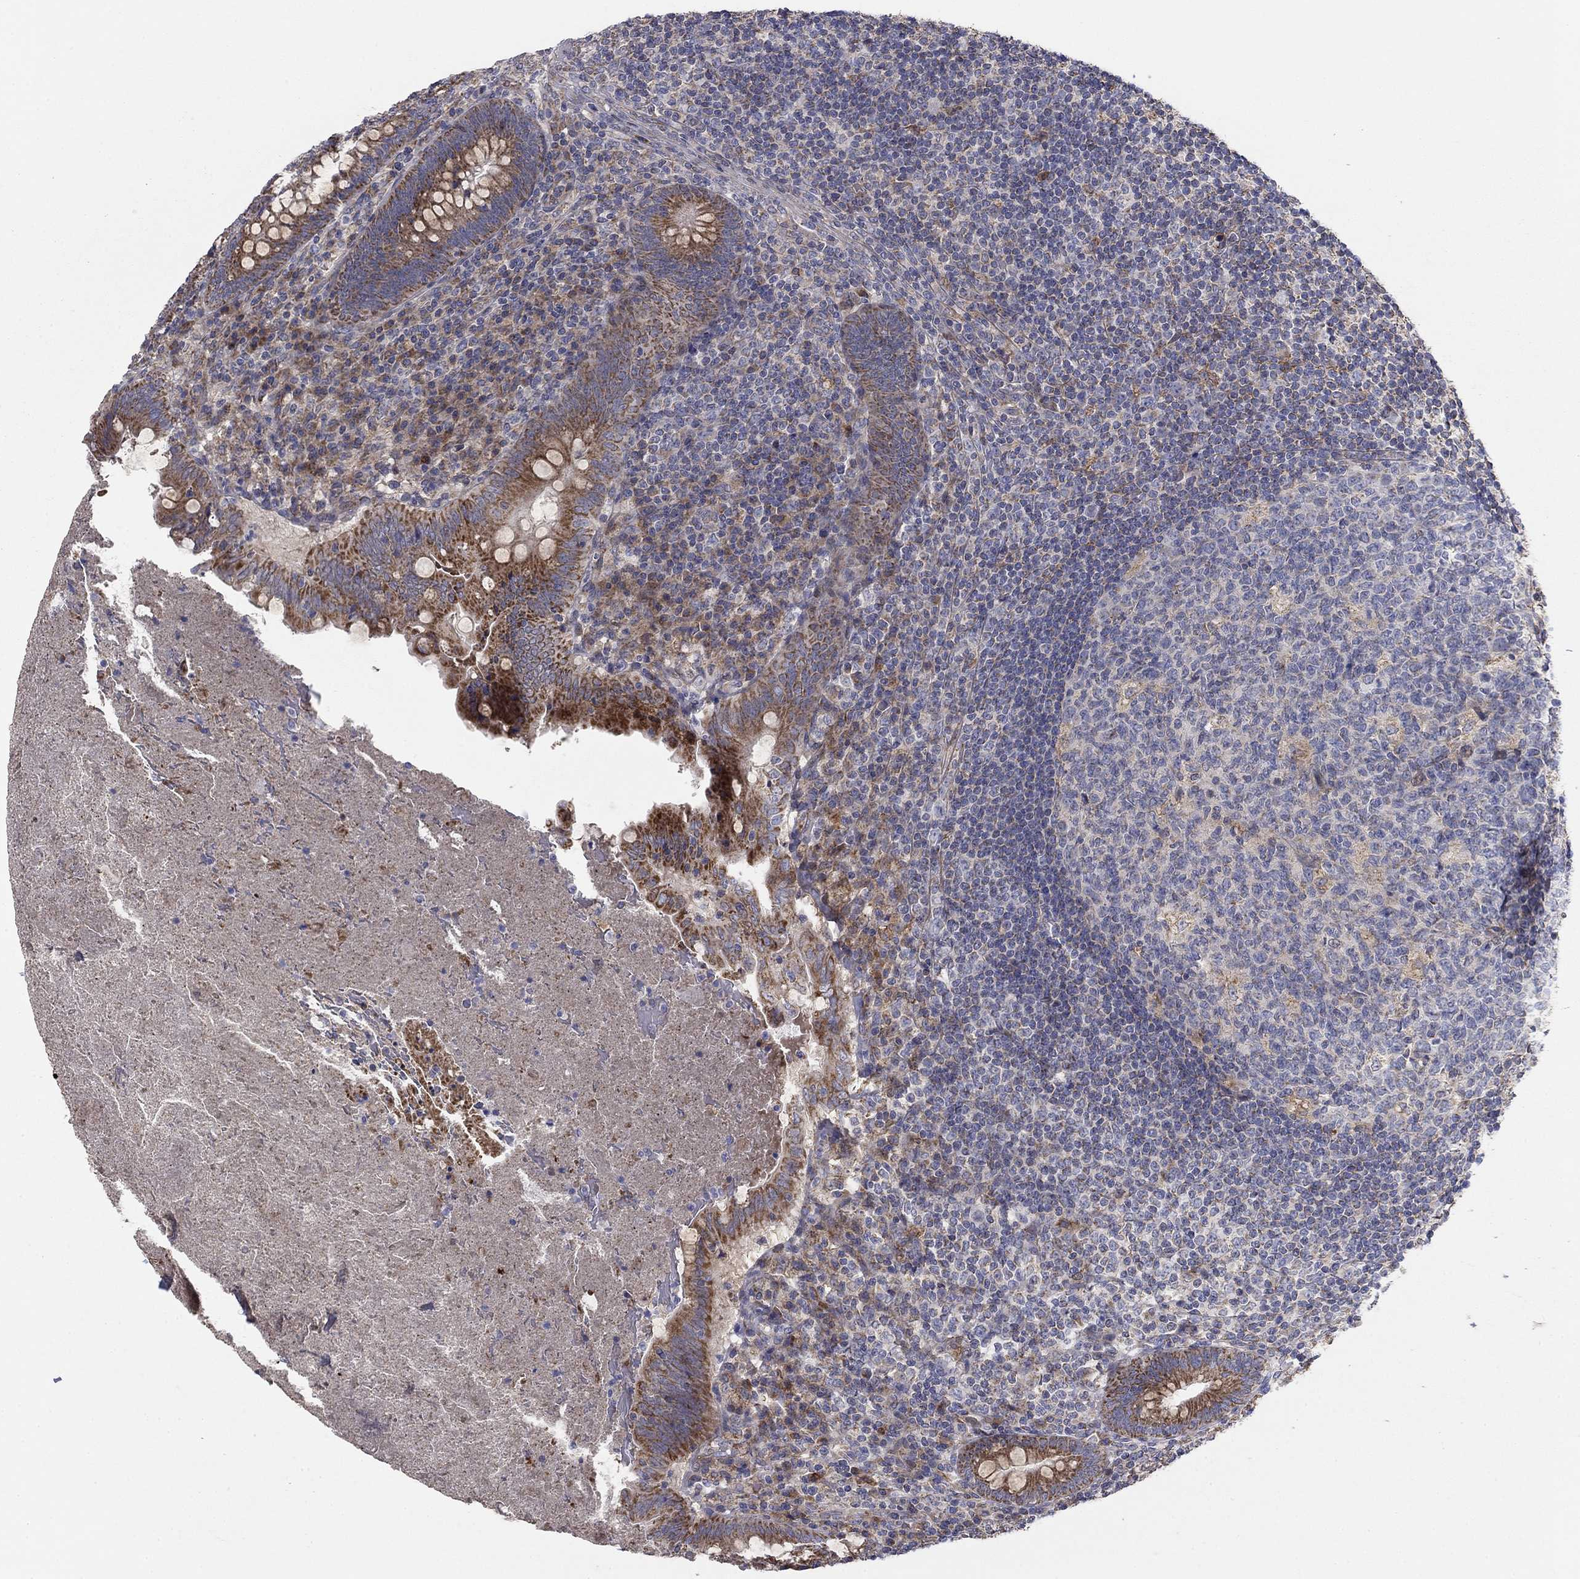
{"staining": {"intensity": "strong", "quantity": "<25%", "location": "cytoplasmic/membranous"}, "tissue": "appendix", "cell_type": "Glandular cells", "image_type": "normal", "snomed": [{"axis": "morphology", "description": "Normal tissue, NOS"}, {"axis": "topography", "description": "Appendix"}], "caption": "Normal appendix demonstrates strong cytoplasmic/membranous expression in about <25% of glandular cells.", "gene": "MMAA", "patient": {"sex": "male", "age": 47}}